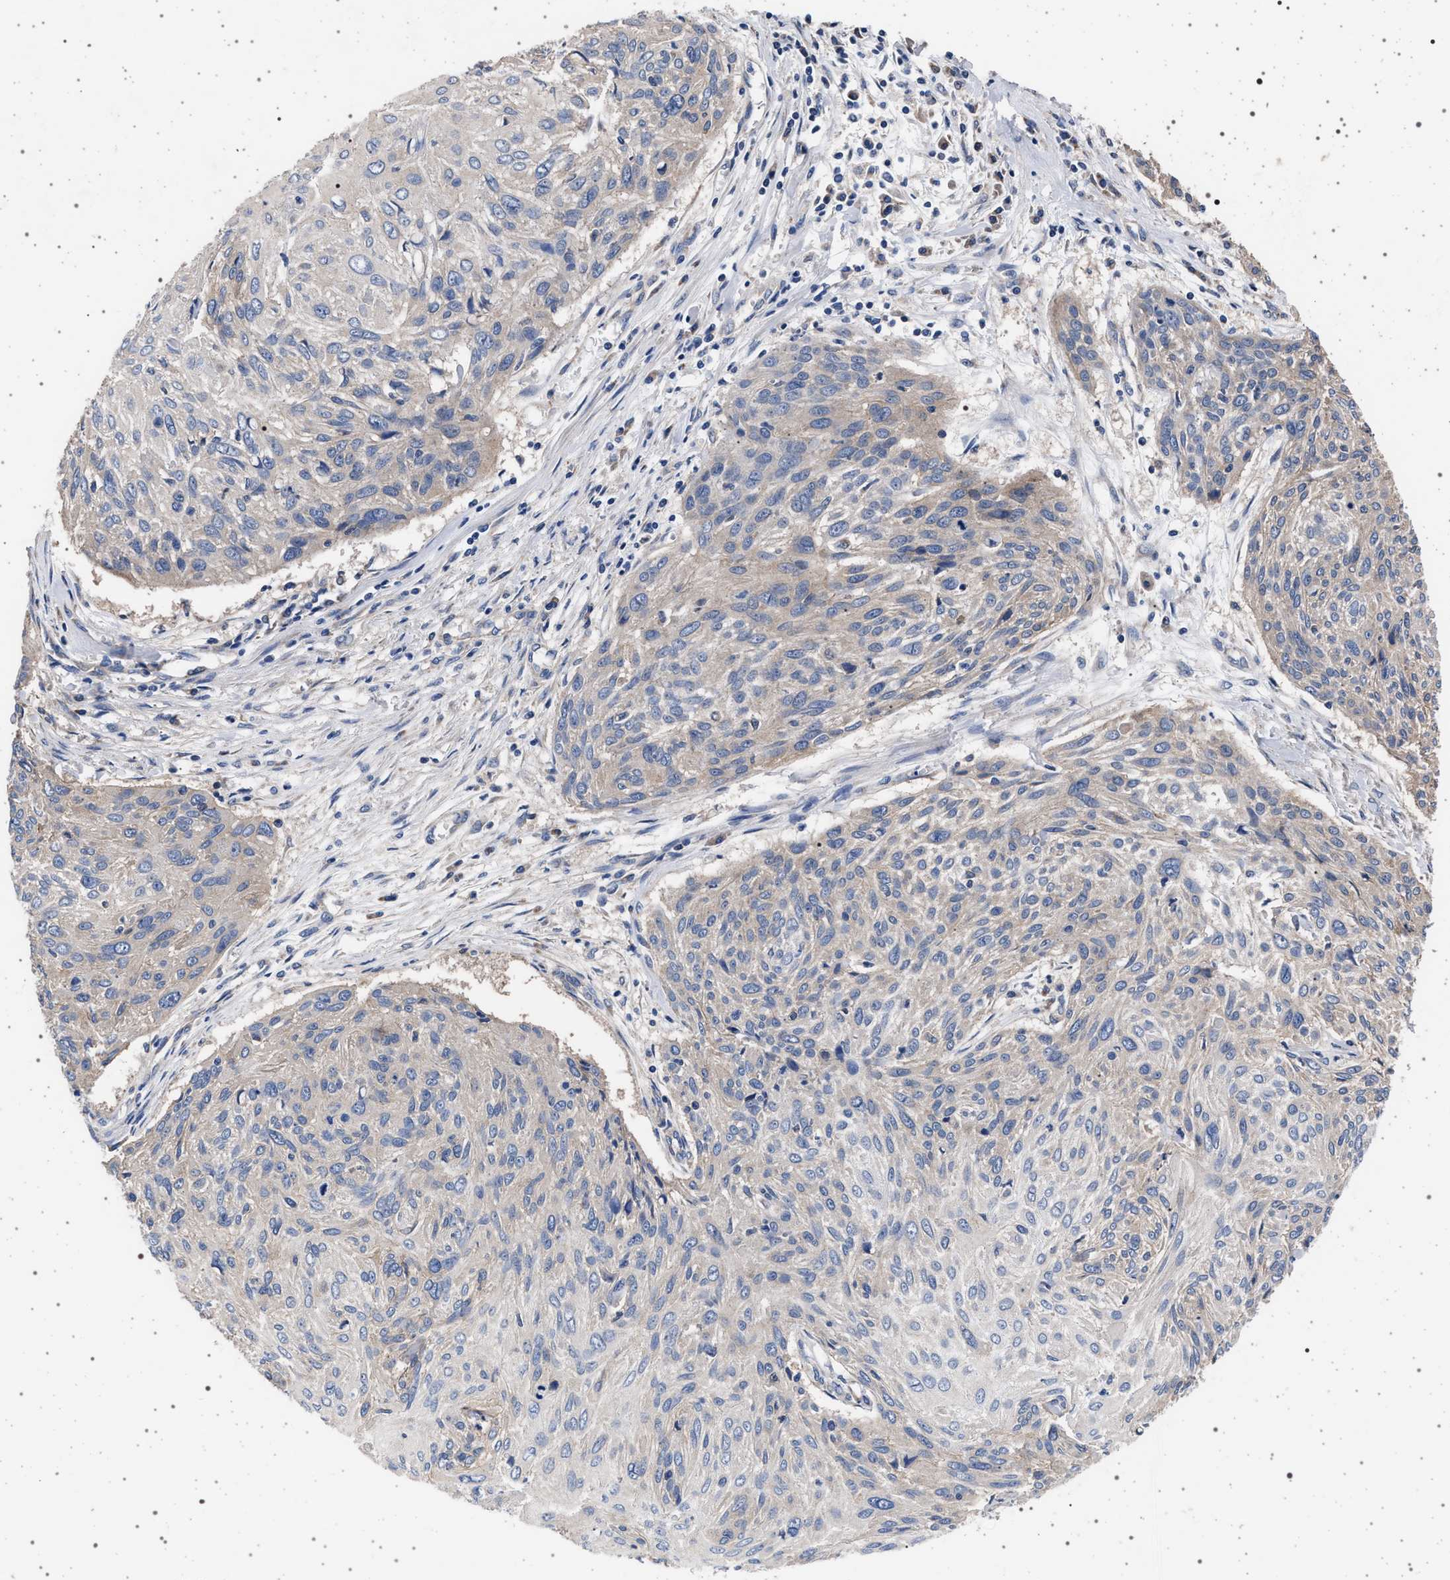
{"staining": {"intensity": "negative", "quantity": "none", "location": "none"}, "tissue": "cervical cancer", "cell_type": "Tumor cells", "image_type": "cancer", "snomed": [{"axis": "morphology", "description": "Squamous cell carcinoma, NOS"}, {"axis": "topography", "description": "Cervix"}], "caption": "IHC image of neoplastic tissue: human cervical squamous cell carcinoma stained with DAB (3,3'-diaminobenzidine) displays no significant protein expression in tumor cells.", "gene": "MAP3K2", "patient": {"sex": "female", "age": 51}}